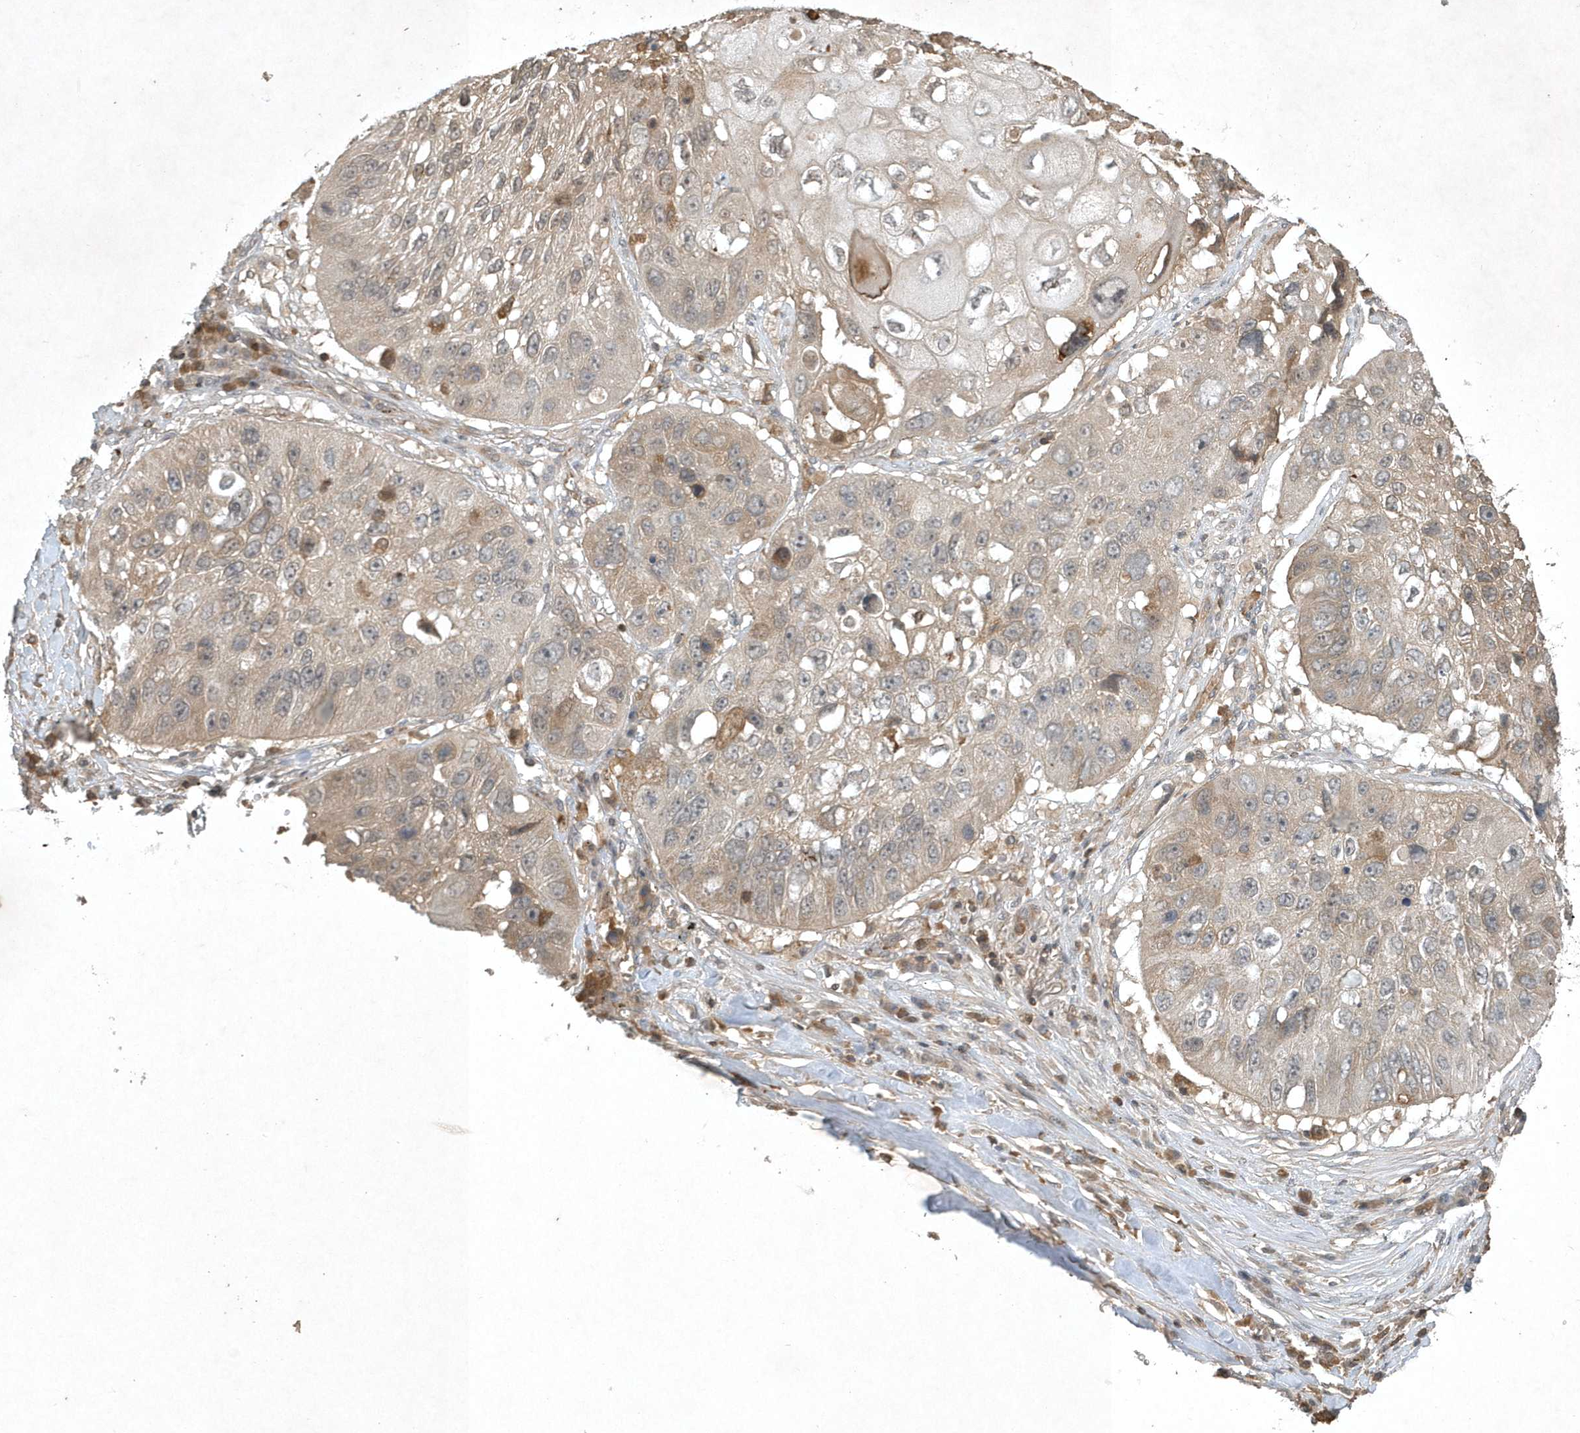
{"staining": {"intensity": "weak", "quantity": "<25%", "location": "cytoplasmic/membranous"}, "tissue": "lung cancer", "cell_type": "Tumor cells", "image_type": "cancer", "snomed": [{"axis": "morphology", "description": "Squamous cell carcinoma, NOS"}, {"axis": "topography", "description": "Lung"}], "caption": "The micrograph shows no staining of tumor cells in lung cancer (squamous cell carcinoma). Brightfield microscopy of immunohistochemistry stained with DAB (3,3'-diaminobenzidine) (brown) and hematoxylin (blue), captured at high magnification.", "gene": "TNFAIP6", "patient": {"sex": "male", "age": 61}}